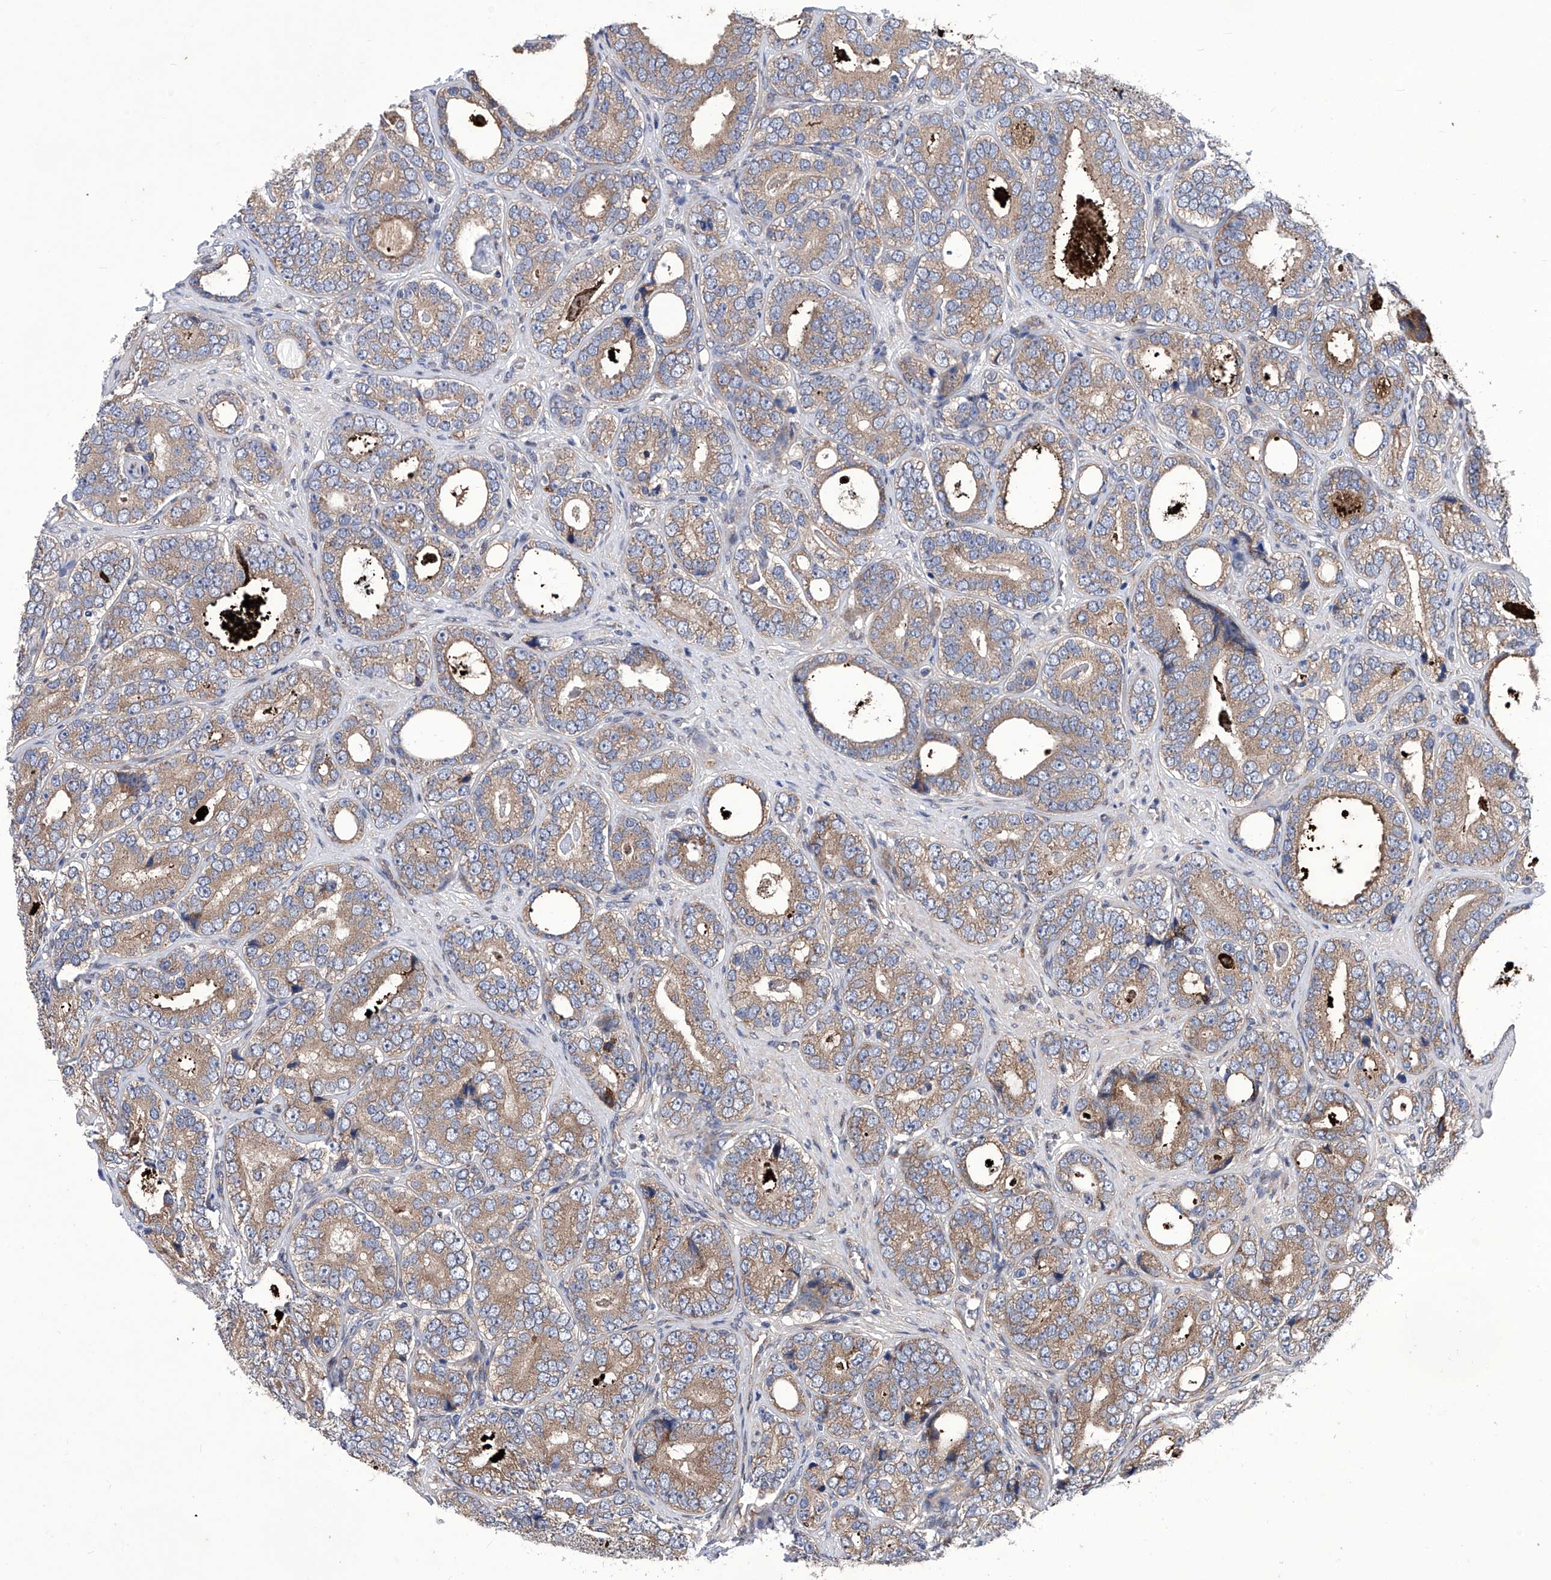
{"staining": {"intensity": "moderate", "quantity": ">75%", "location": "cytoplasmic/membranous"}, "tissue": "prostate cancer", "cell_type": "Tumor cells", "image_type": "cancer", "snomed": [{"axis": "morphology", "description": "Adenocarcinoma, High grade"}, {"axis": "topography", "description": "Prostate"}], "caption": "An immunohistochemistry image of tumor tissue is shown. Protein staining in brown shows moderate cytoplasmic/membranous positivity in prostate cancer within tumor cells.", "gene": "KTI12", "patient": {"sex": "male", "age": 56}}